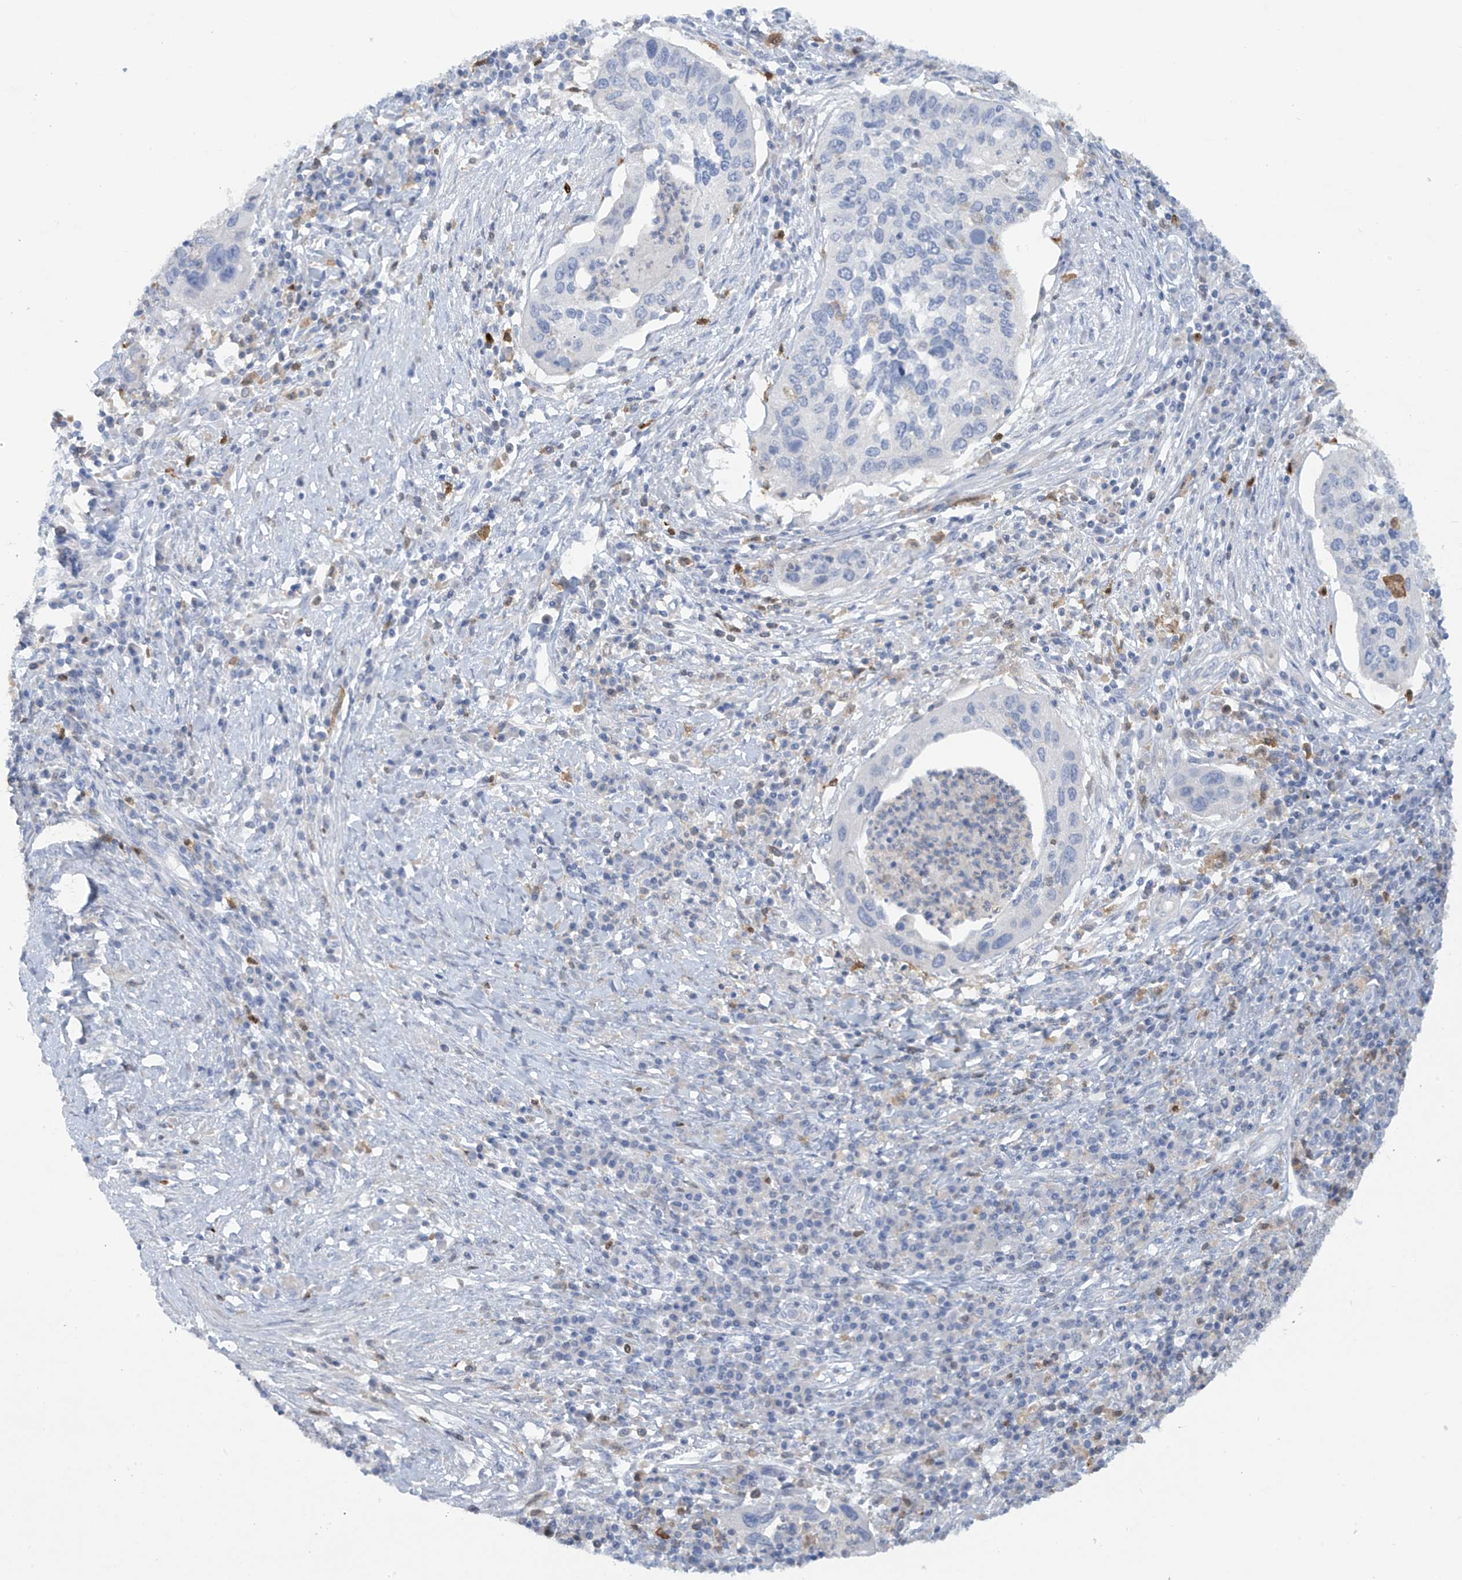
{"staining": {"intensity": "negative", "quantity": "none", "location": "none"}, "tissue": "cervical cancer", "cell_type": "Tumor cells", "image_type": "cancer", "snomed": [{"axis": "morphology", "description": "Squamous cell carcinoma, NOS"}, {"axis": "topography", "description": "Cervix"}], "caption": "A high-resolution micrograph shows IHC staining of squamous cell carcinoma (cervical), which demonstrates no significant positivity in tumor cells.", "gene": "TRMT2B", "patient": {"sex": "female", "age": 38}}